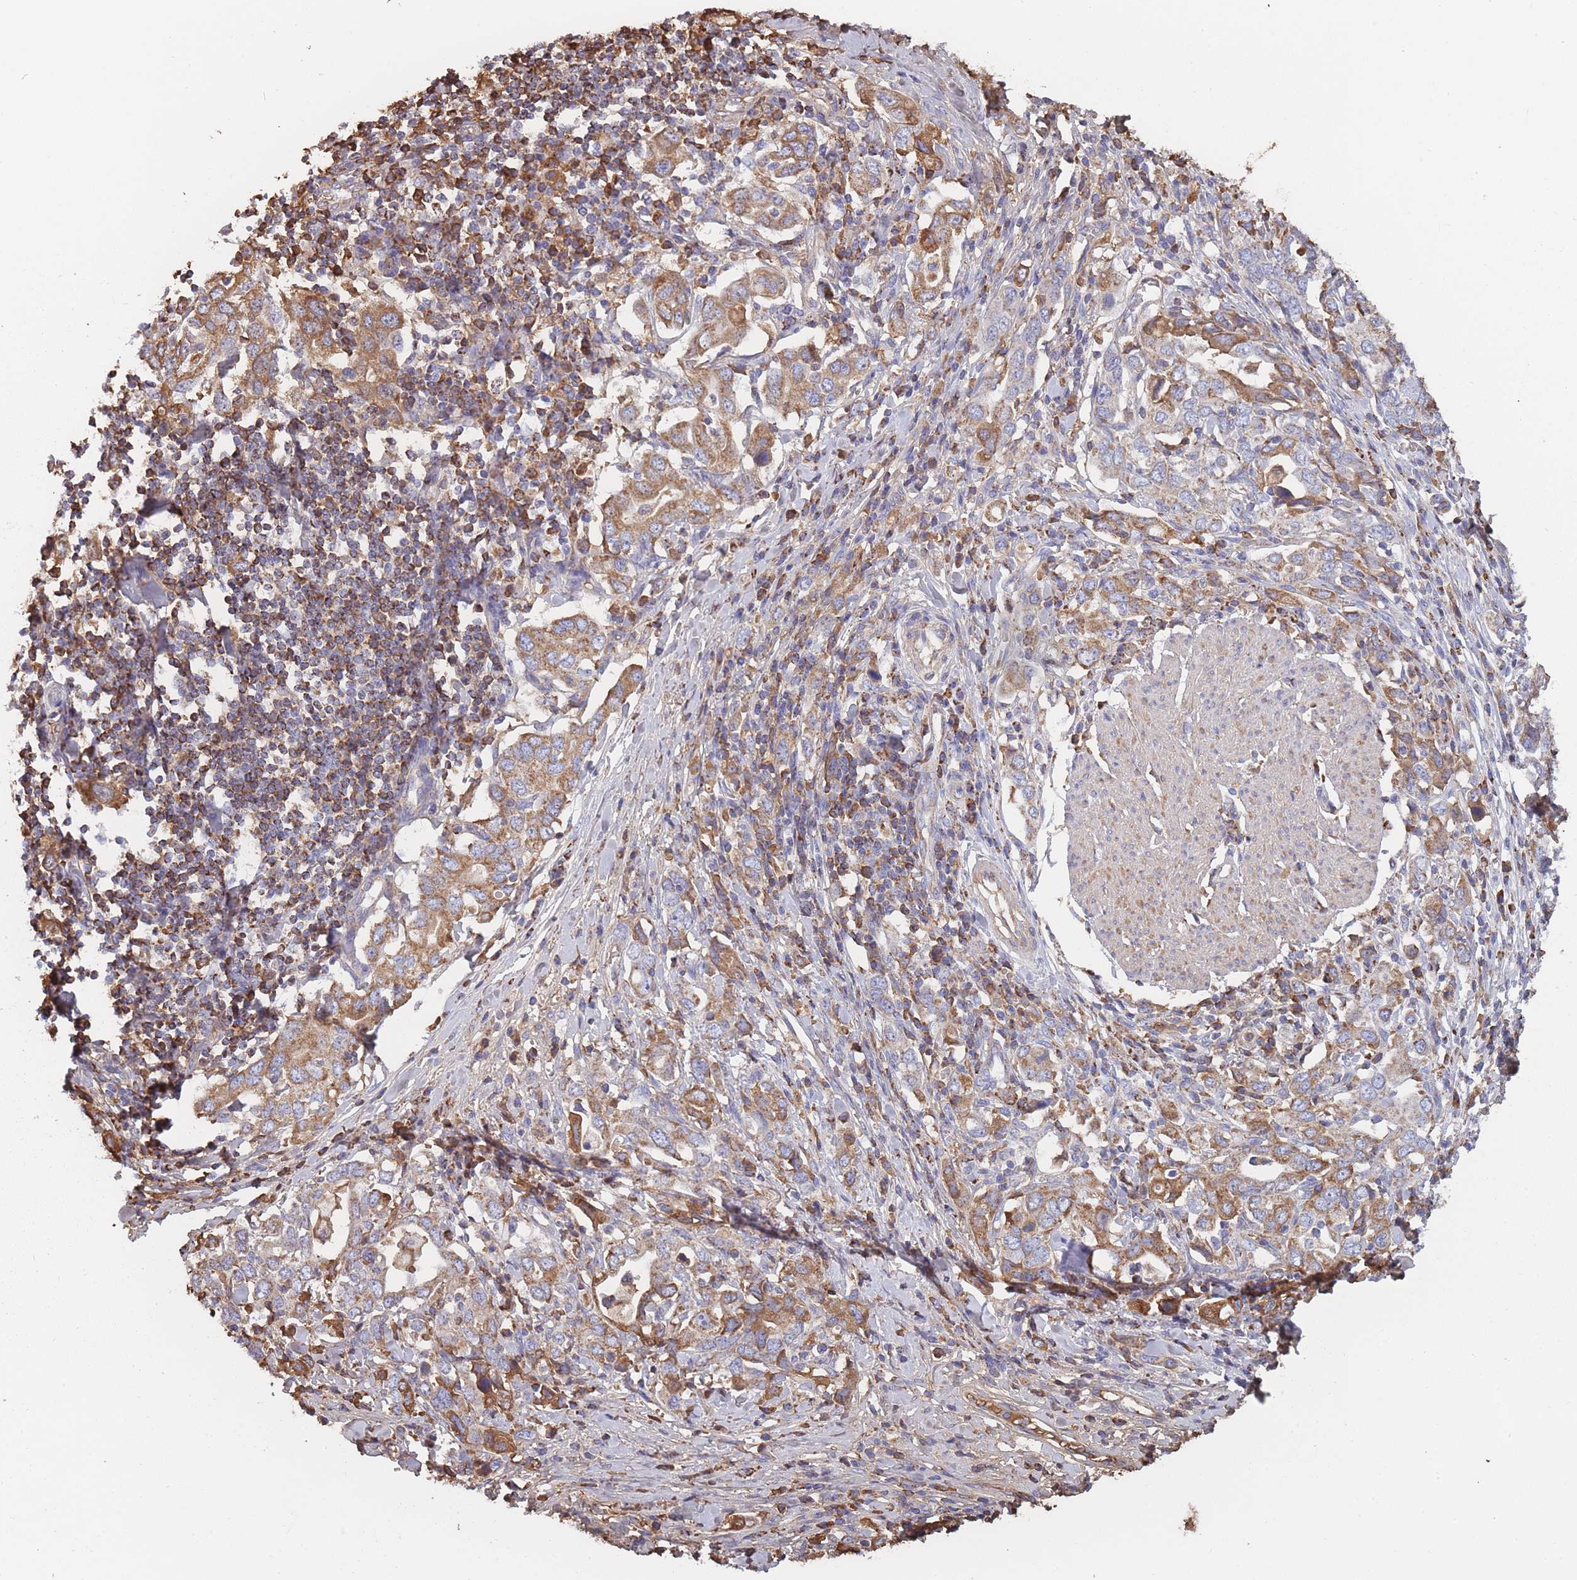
{"staining": {"intensity": "moderate", "quantity": ">75%", "location": "cytoplasmic/membranous"}, "tissue": "stomach cancer", "cell_type": "Tumor cells", "image_type": "cancer", "snomed": [{"axis": "morphology", "description": "Adenocarcinoma, NOS"}, {"axis": "topography", "description": "Stomach, upper"}, {"axis": "topography", "description": "Stomach"}], "caption": "Stomach cancer was stained to show a protein in brown. There is medium levels of moderate cytoplasmic/membranous expression in about >75% of tumor cells.", "gene": "KAT2A", "patient": {"sex": "male", "age": 62}}